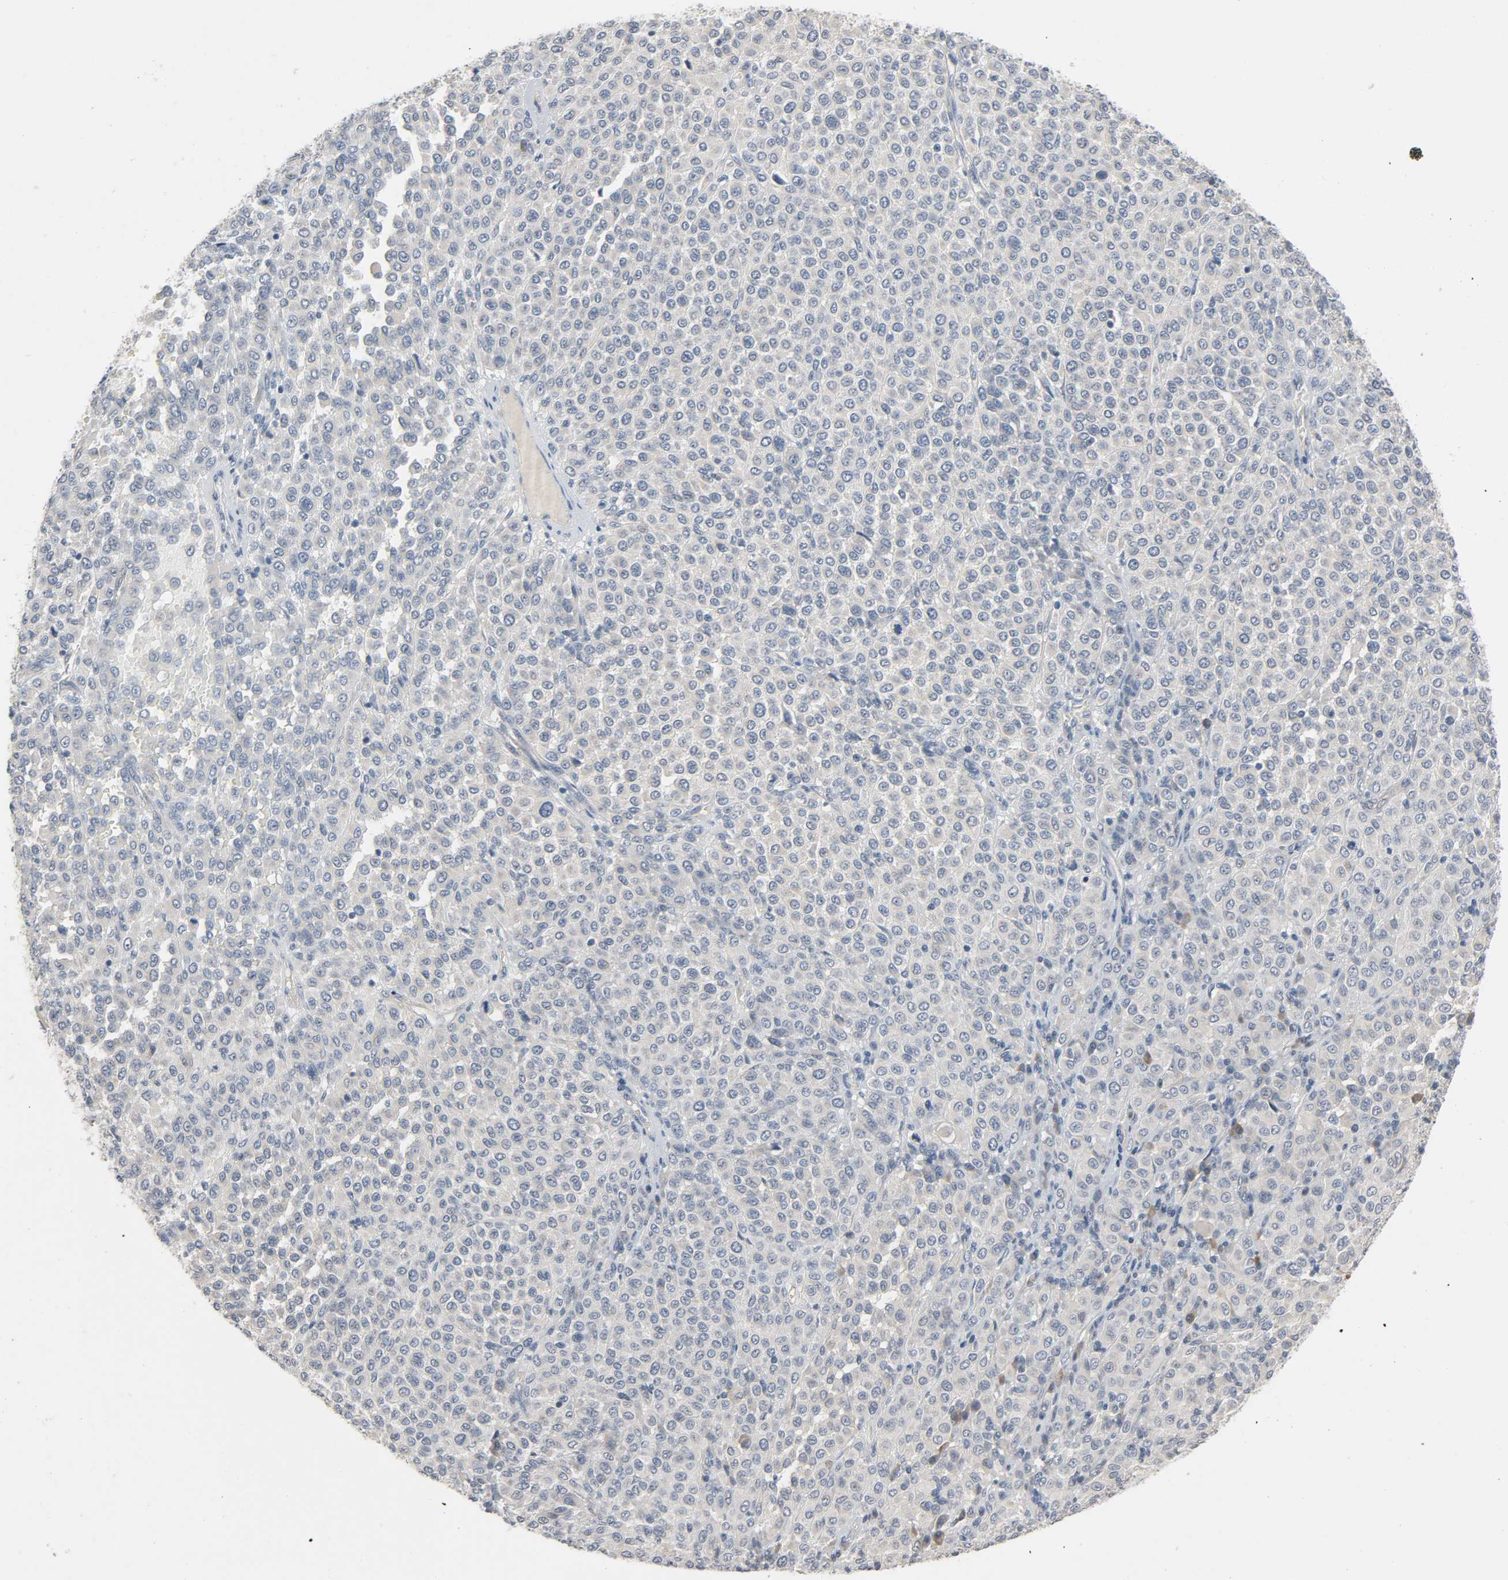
{"staining": {"intensity": "negative", "quantity": "none", "location": "none"}, "tissue": "melanoma", "cell_type": "Tumor cells", "image_type": "cancer", "snomed": [{"axis": "morphology", "description": "Malignant melanoma, Metastatic site"}, {"axis": "topography", "description": "Pancreas"}], "caption": "The photomicrograph displays no significant positivity in tumor cells of melanoma. The staining was performed using DAB to visualize the protein expression in brown, while the nuclei were stained in blue with hematoxylin (Magnification: 20x).", "gene": "LIMCH1", "patient": {"sex": "female", "age": 30}}